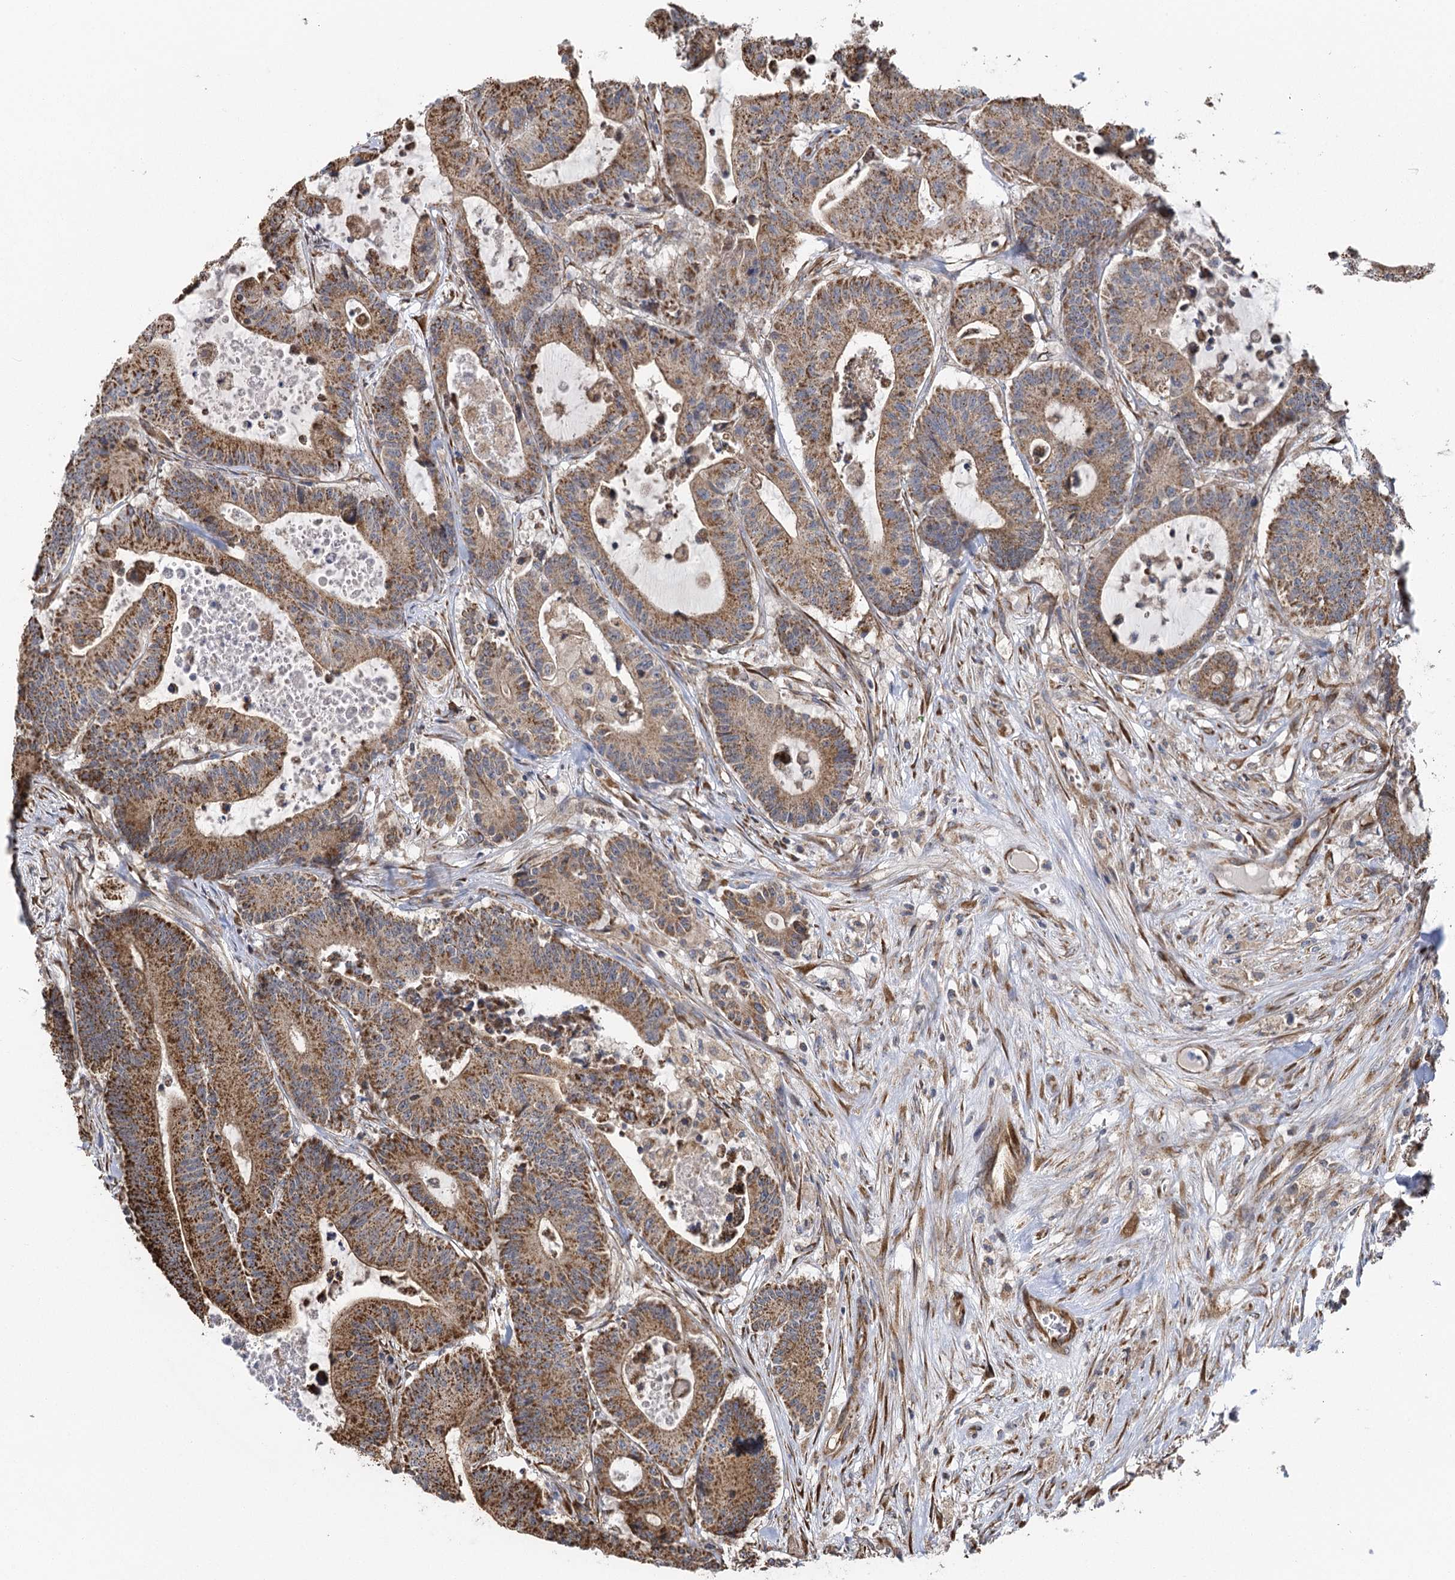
{"staining": {"intensity": "moderate", "quantity": ">75%", "location": "cytoplasmic/membranous"}, "tissue": "colorectal cancer", "cell_type": "Tumor cells", "image_type": "cancer", "snomed": [{"axis": "morphology", "description": "Adenocarcinoma, NOS"}, {"axis": "topography", "description": "Colon"}], "caption": "IHC histopathology image of human adenocarcinoma (colorectal) stained for a protein (brown), which exhibits medium levels of moderate cytoplasmic/membranous expression in approximately >75% of tumor cells.", "gene": "IL11RA", "patient": {"sex": "female", "age": 84}}